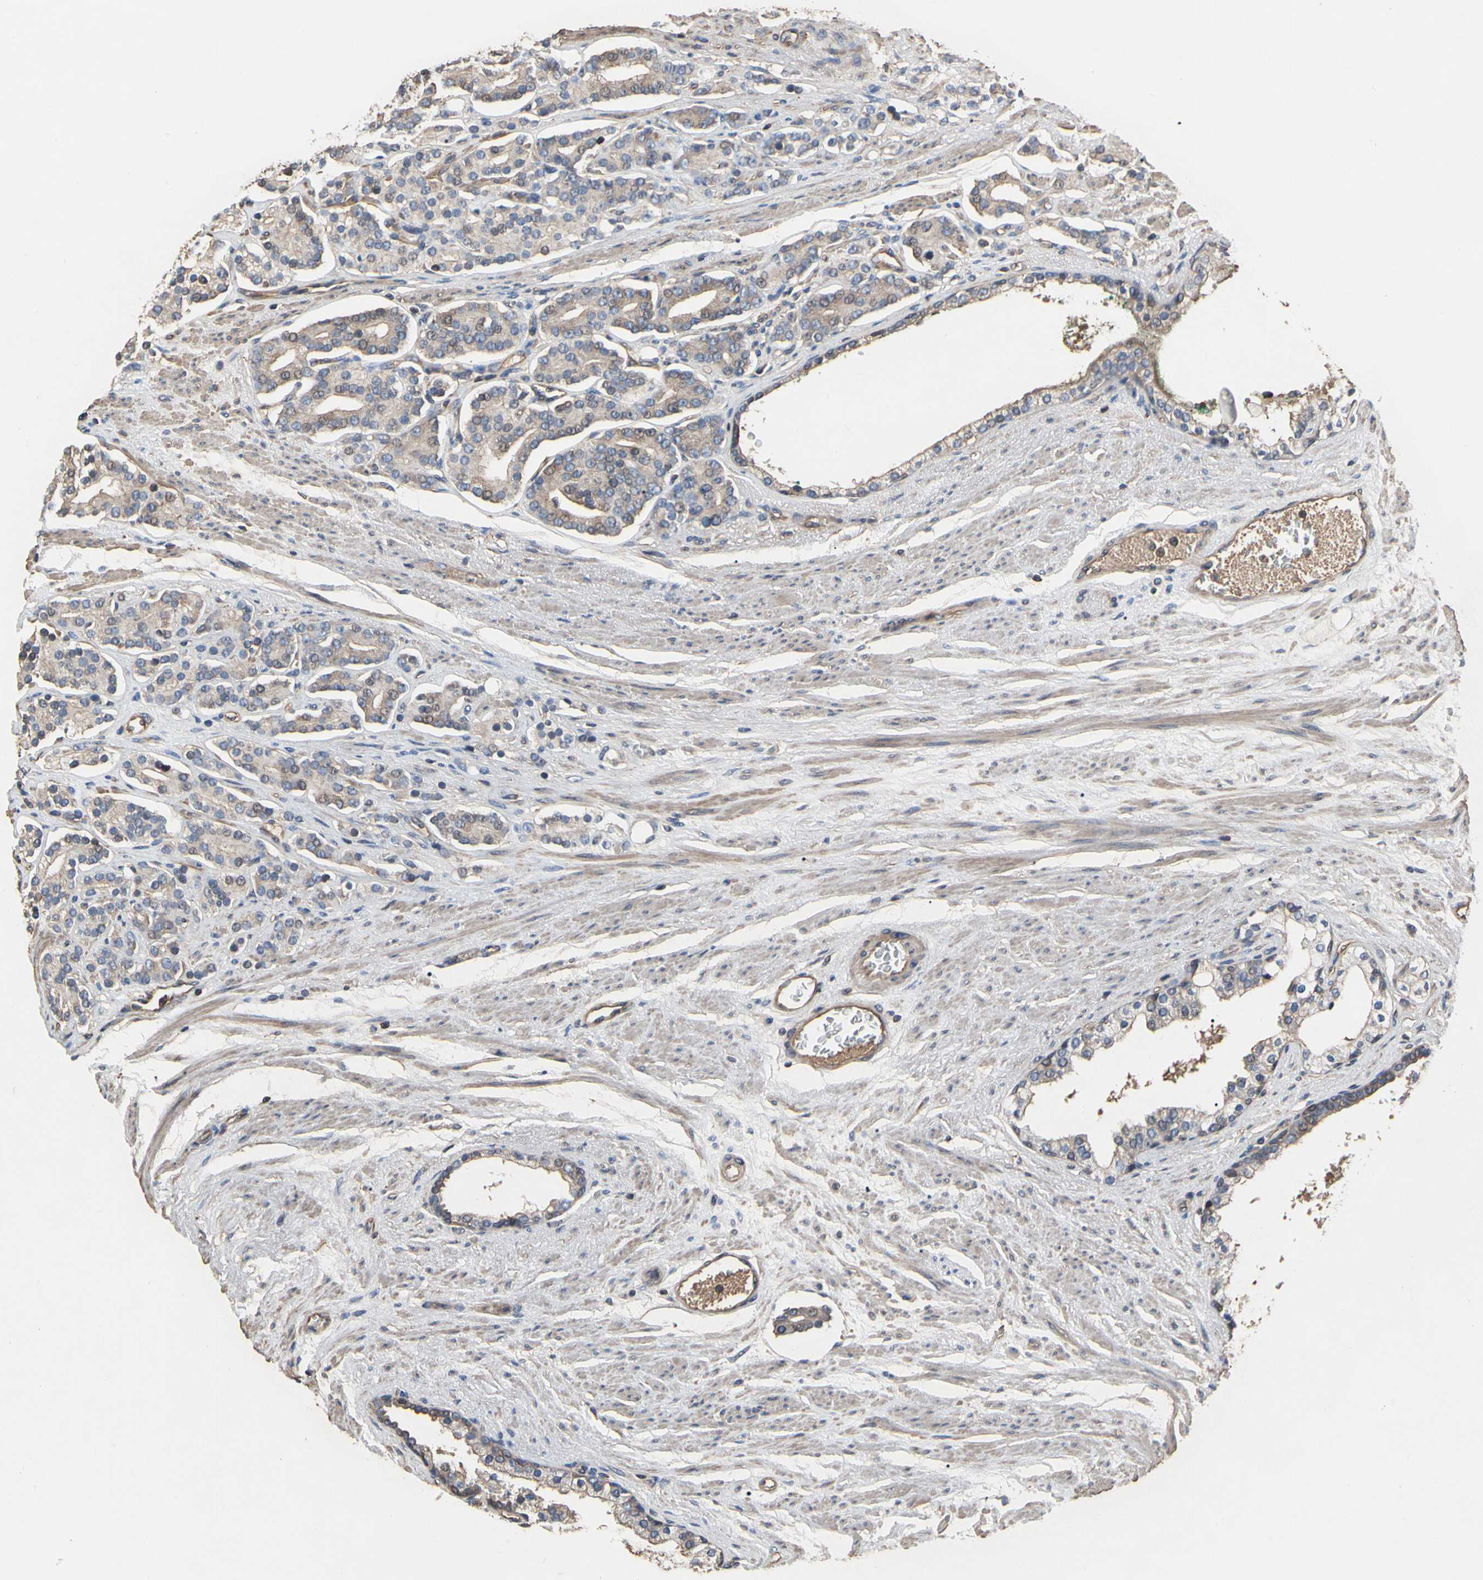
{"staining": {"intensity": "weak", "quantity": "25%-75%", "location": "cytoplasmic/membranous"}, "tissue": "prostate cancer", "cell_type": "Tumor cells", "image_type": "cancer", "snomed": [{"axis": "morphology", "description": "Adenocarcinoma, Low grade"}, {"axis": "topography", "description": "Prostate"}], "caption": "Human prostate low-grade adenocarcinoma stained with a protein marker displays weak staining in tumor cells.", "gene": "PDZK1", "patient": {"sex": "male", "age": 63}}